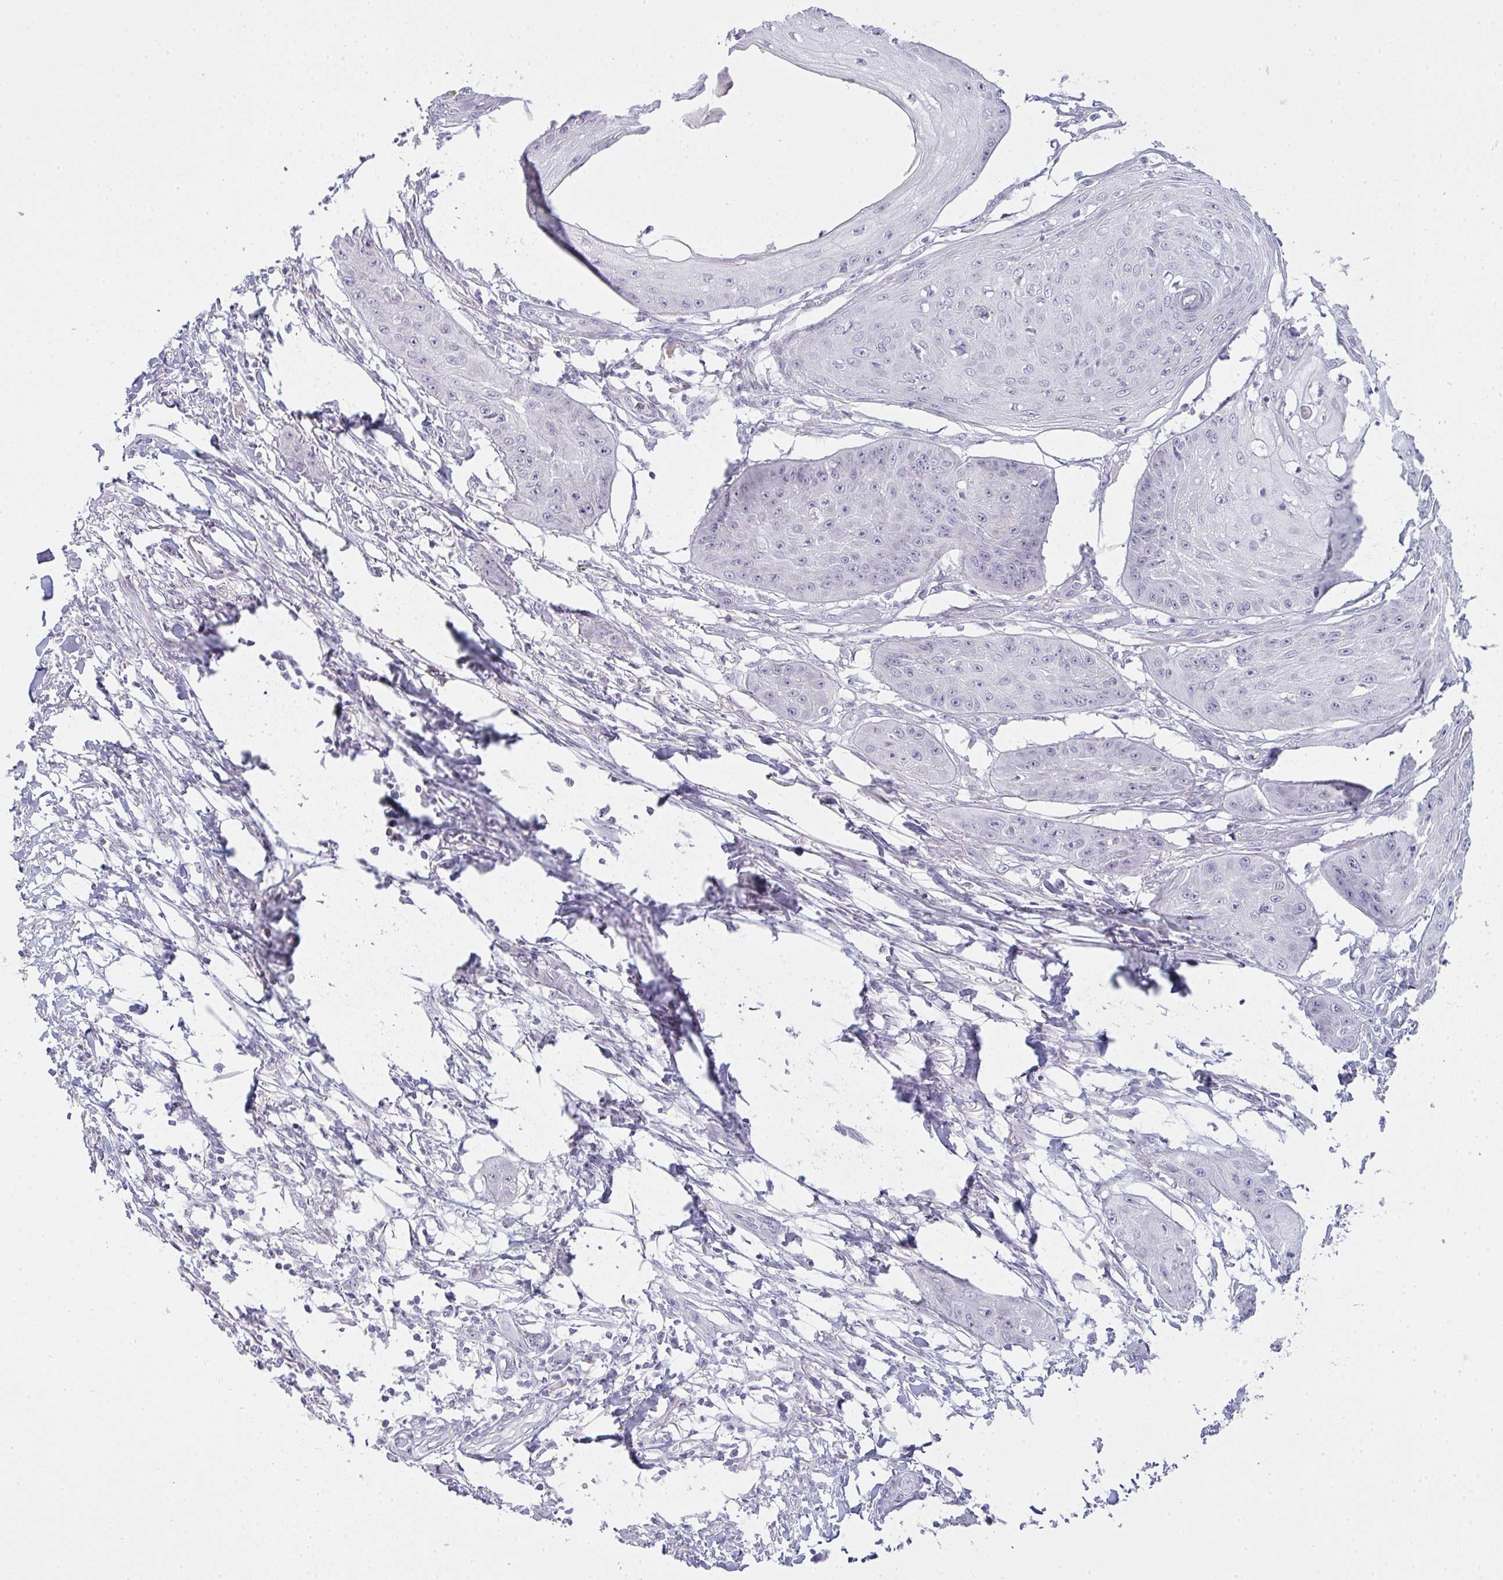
{"staining": {"intensity": "negative", "quantity": "none", "location": "none"}, "tissue": "skin cancer", "cell_type": "Tumor cells", "image_type": "cancer", "snomed": [{"axis": "morphology", "description": "Squamous cell carcinoma, NOS"}, {"axis": "topography", "description": "Skin"}], "caption": "Tumor cells are negative for protein expression in human skin cancer (squamous cell carcinoma).", "gene": "SIRPB2", "patient": {"sex": "male", "age": 70}}